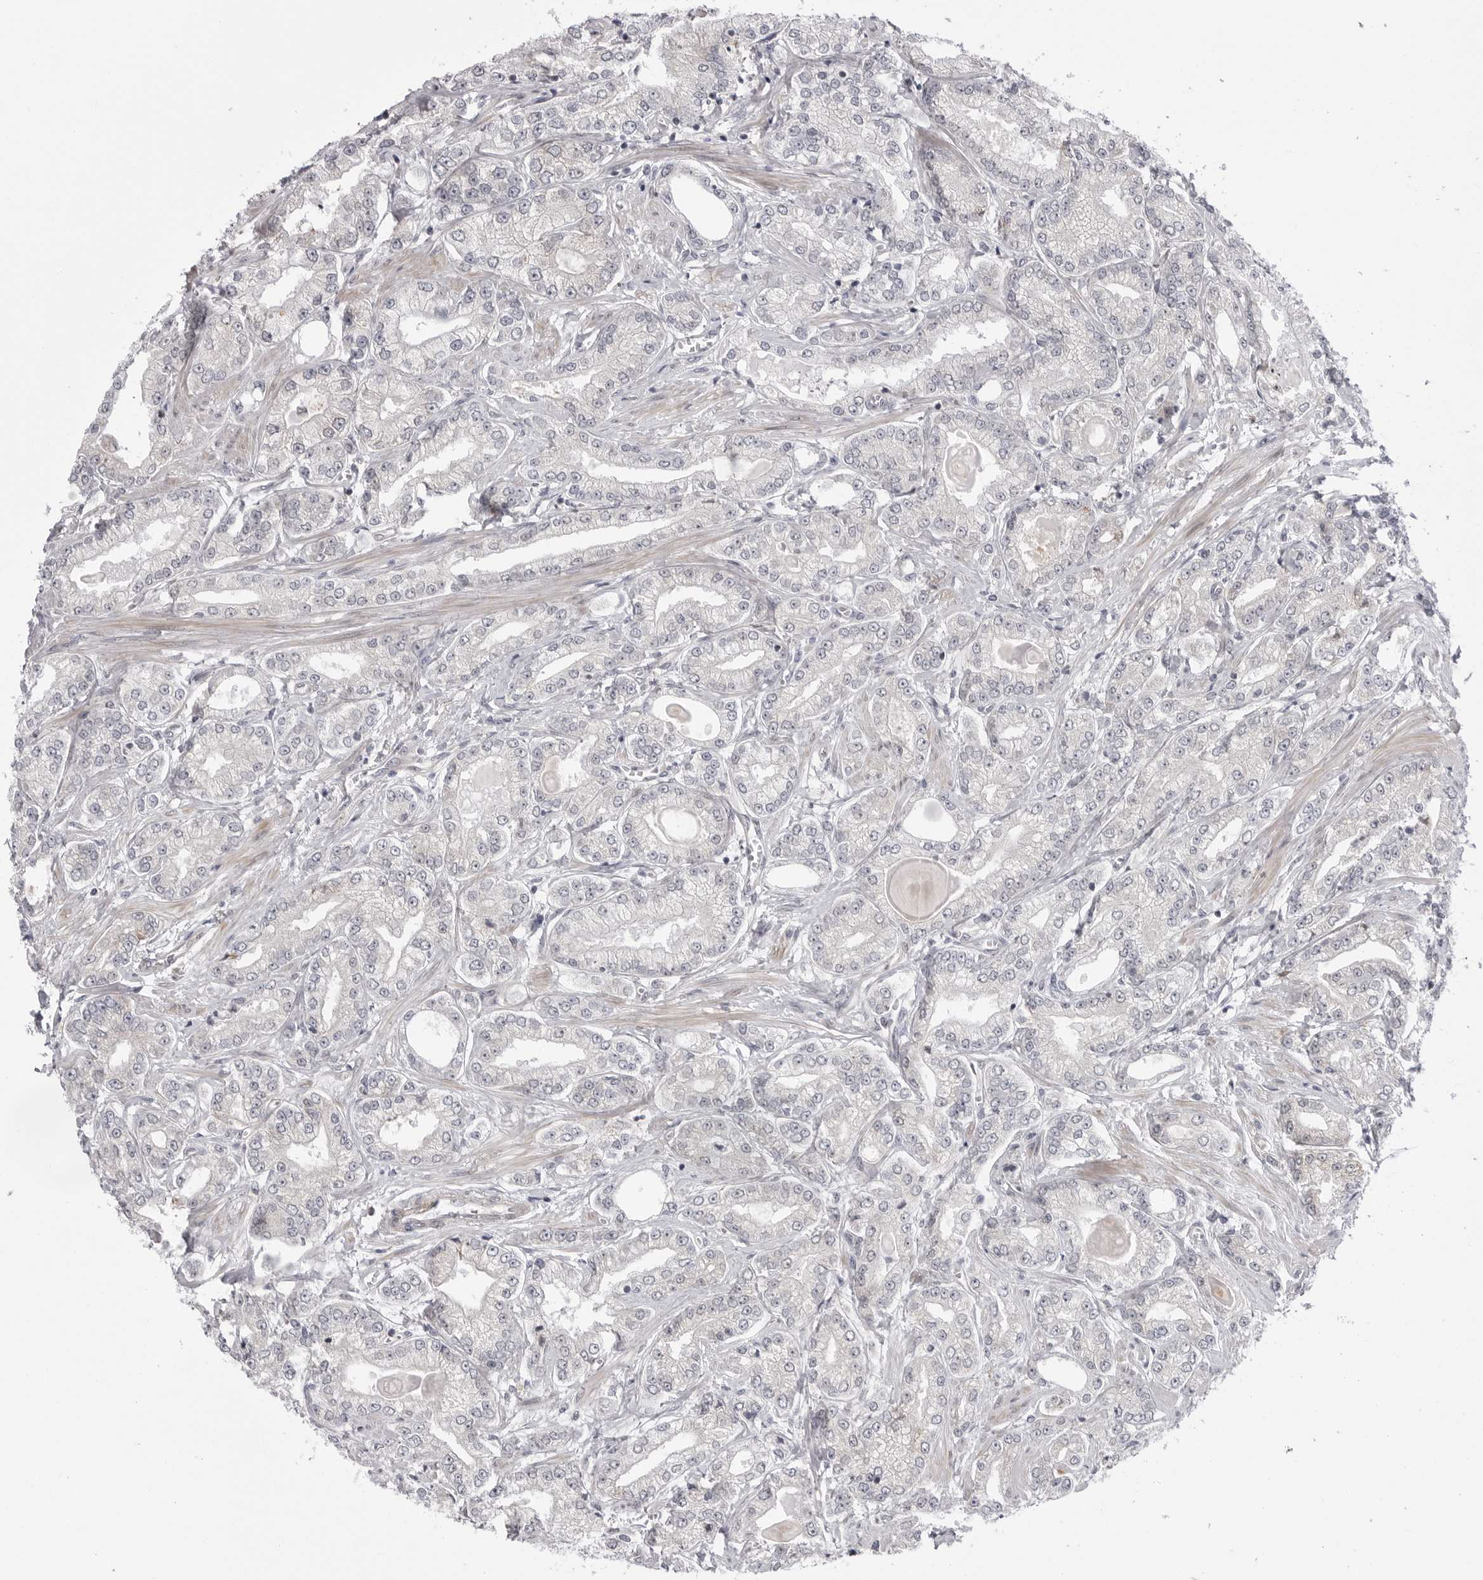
{"staining": {"intensity": "negative", "quantity": "none", "location": "none"}, "tissue": "prostate cancer", "cell_type": "Tumor cells", "image_type": "cancer", "snomed": [{"axis": "morphology", "description": "Adenocarcinoma, Low grade"}, {"axis": "topography", "description": "Prostate"}], "caption": "Tumor cells are negative for protein expression in human adenocarcinoma (low-grade) (prostate).", "gene": "CCDC18", "patient": {"sex": "male", "age": 62}}